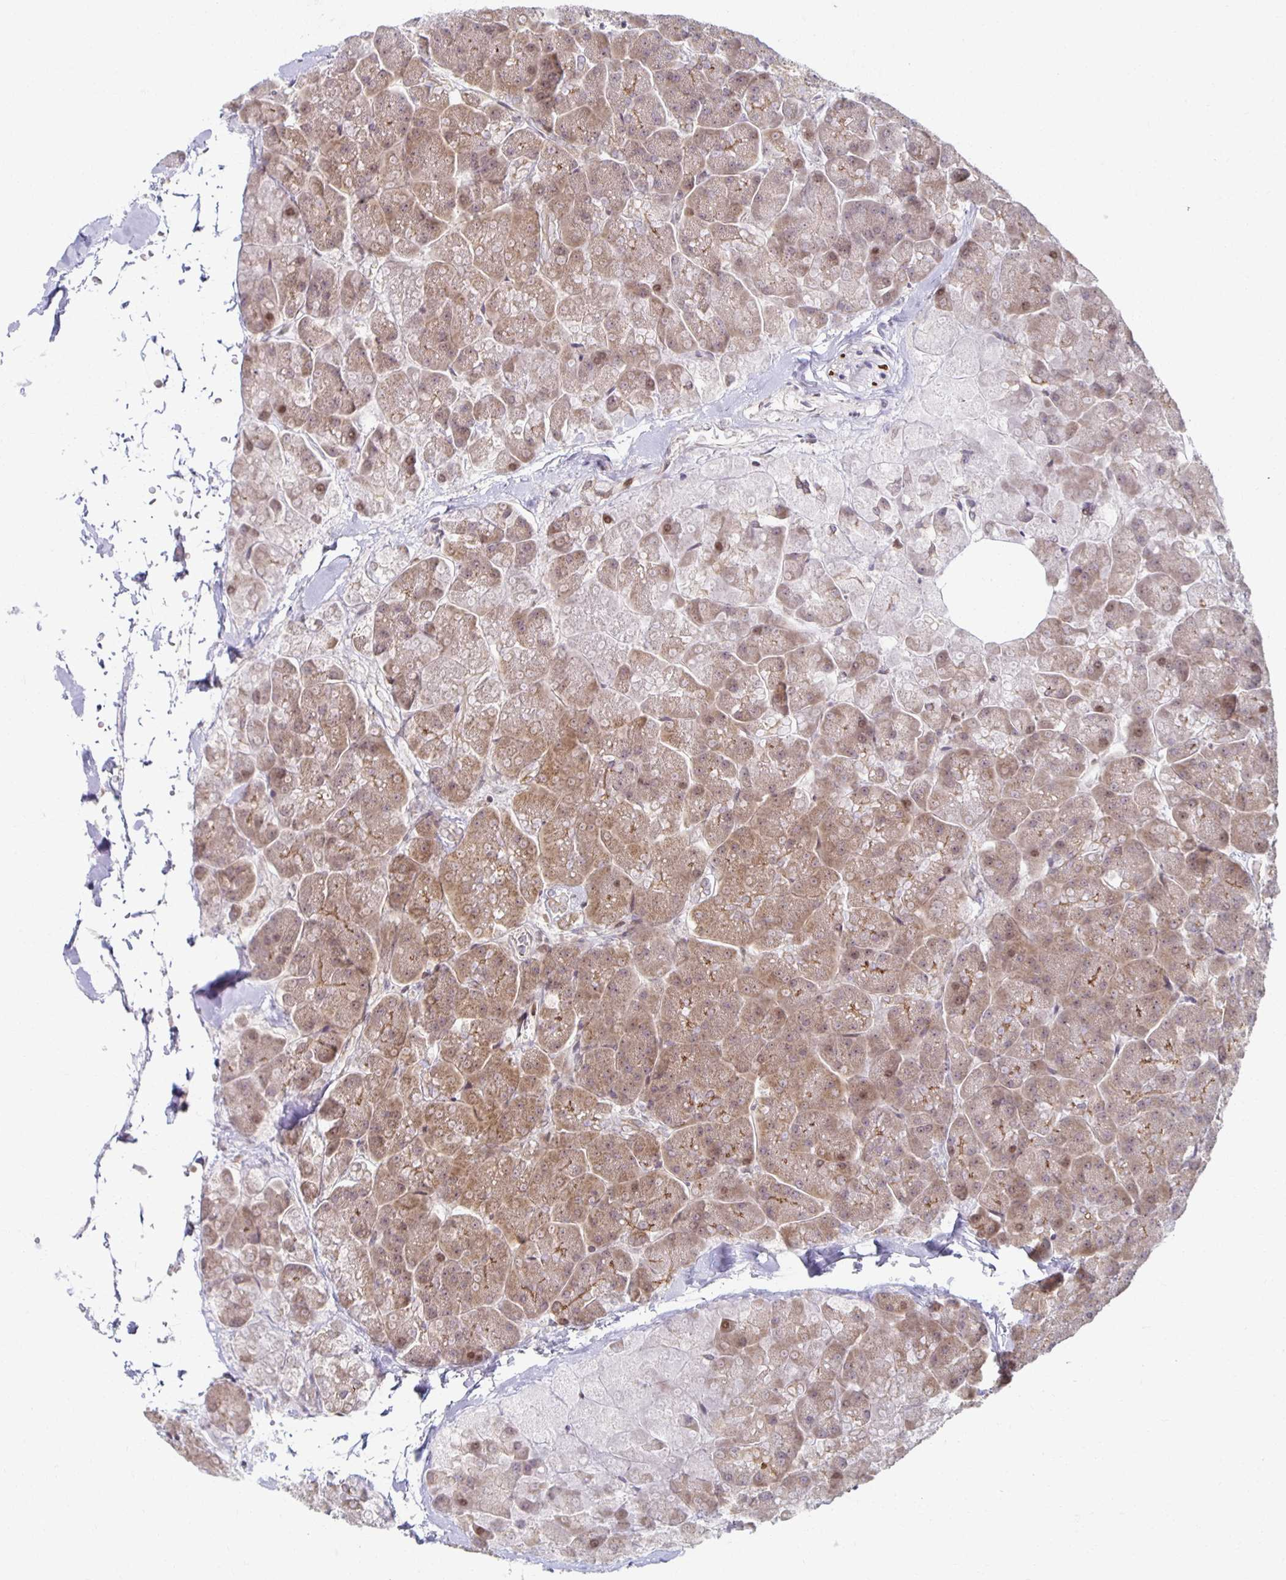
{"staining": {"intensity": "weak", "quantity": ">75%", "location": "cytoplasmic/membranous"}, "tissue": "pancreas", "cell_type": "Exocrine glandular cells", "image_type": "normal", "snomed": [{"axis": "morphology", "description": "Normal tissue, NOS"}, {"axis": "topography", "description": "Pancreas"}, {"axis": "topography", "description": "Peripheral nerve tissue"}], "caption": "A photomicrograph of pancreas stained for a protein displays weak cytoplasmic/membranous brown staining in exocrine glandular cells. Nuclei are stained in blue.", "gene": "HCFC1R1", "patient": {"sex": "male", "age": 54}}